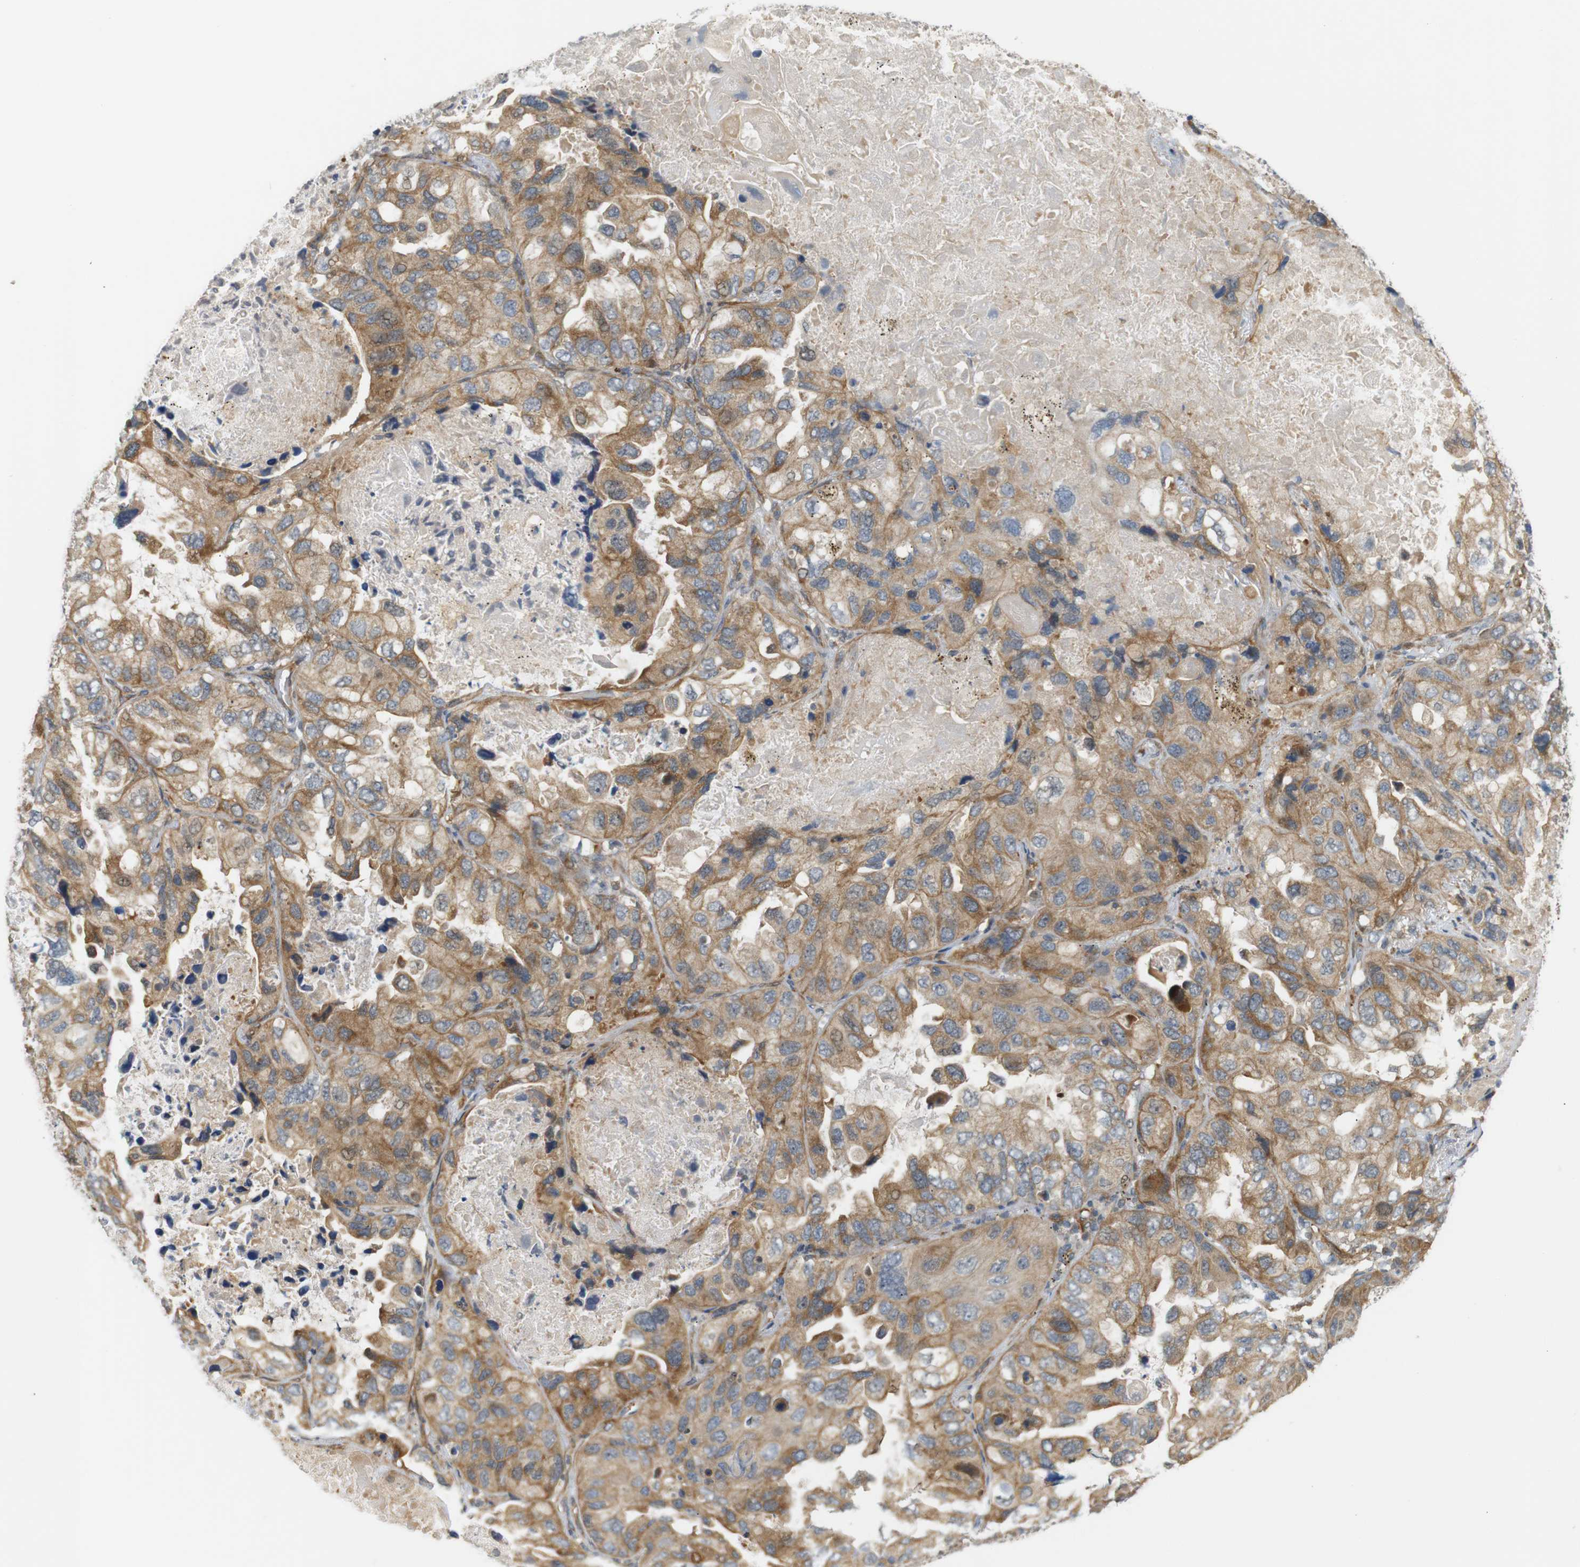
{"staining": {"intensity": "moderate", "quantity": ">75%", "location": "cytoplasmic/membranous"}, "tissue": "lung cancer", "cell_type": "Tumor cells", "image_type": "cancer", "snomed": [{"axis": "morphology", "description": "Squamous cell carcinoma, NOS"}, {"axis": "topography", "description": "Lung"}], "caption": "A photomicrograph of human lung squamous cell carcinoma stained for a protein reveals moderate cytoplasmic/membranous brown staining in tumor cells. The protein of interest is shown in brown color, while the nuclei are stained blue.", "gene": "RPTOR", "patient": {"sex": "female", "age": 73}}